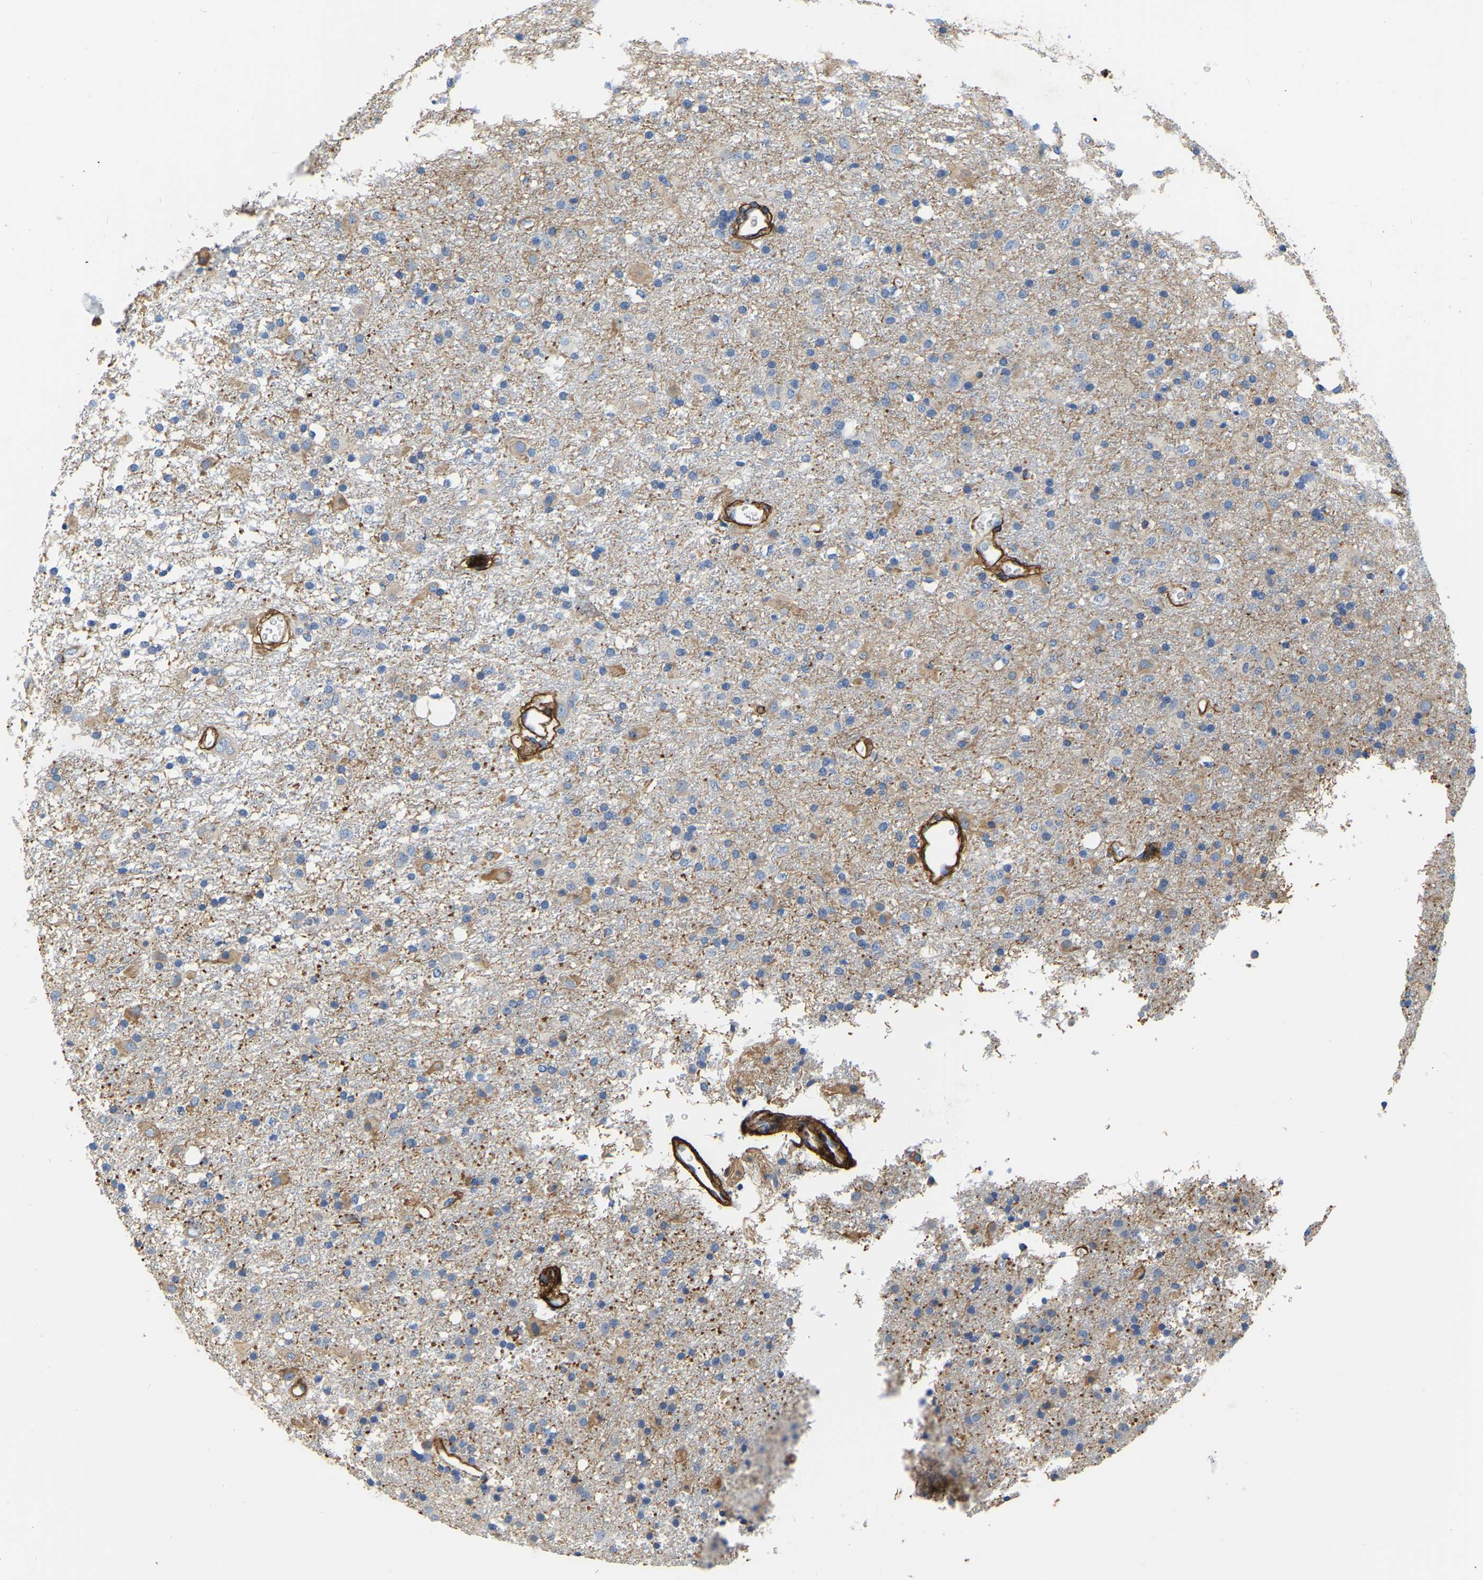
{"staining": {"intensity": "weak", "quantity": "25%-75%", "location": "cytoplasmic/membranous"}, "tissue": "glioma", "cell_type": "Tumor cells", "image_type": "cancer", "snomed": [{"axis": "morphology", "description": "Glioma, malignant, Low grade"}, {"axis": "topography", "description": "Brain"}], "caption": "Immunohistochemical staining of human malignant glioma (low-grade) exhibits low levels of weak cytoplasmic/membranous protein expression in about 25%-75% of tumor cells.", "gene": "COL6A1", "patient": {"sex": "male", "age": 65}}